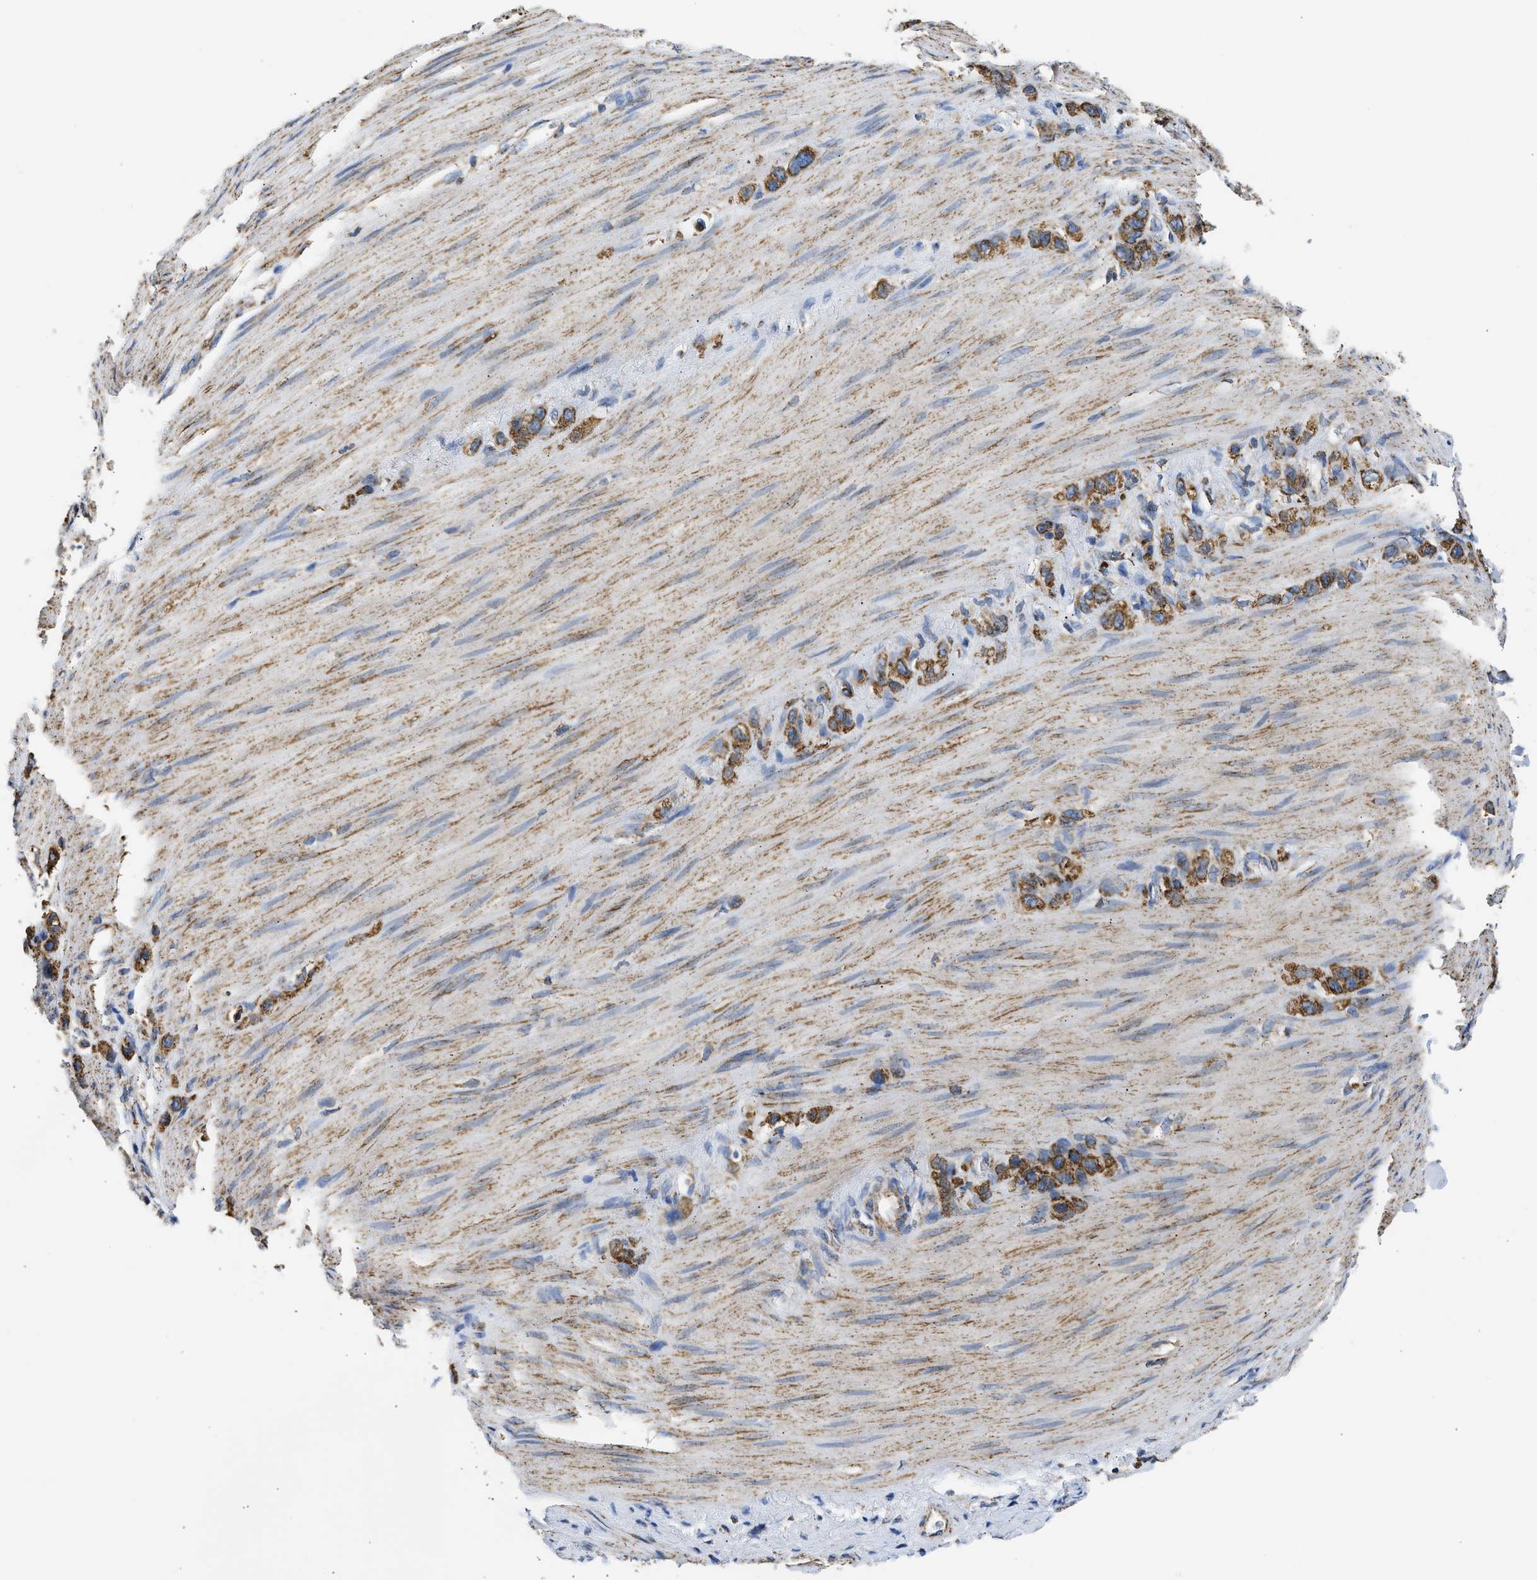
{"staining": {"intensity": "moderate", "quantity": ">75%", "location": "cytoplasmic/membranous"}, "tissue": "stomach cancer", "cell_type": "Tumor cells", "image_type": "cancer", "snomed": [{"axis": "morphology", "description": "Adenocarcinoma, NOS"}, {"axis": "morphology", "description": "Adenocarcinoma, High grade"}, {"axis": "topography", "description": "Stomach, upper"}, {"axis": "topography", "description": "Stomach, lower"}], "caption": "Protein positivity by IHC displays moderate cytoplasmic/membranous expression in approximately >75% of tumor cells in stomach adenocarcinoma.", "gene": "CYCS", "patient": {"sex": "female", "age": 65}}